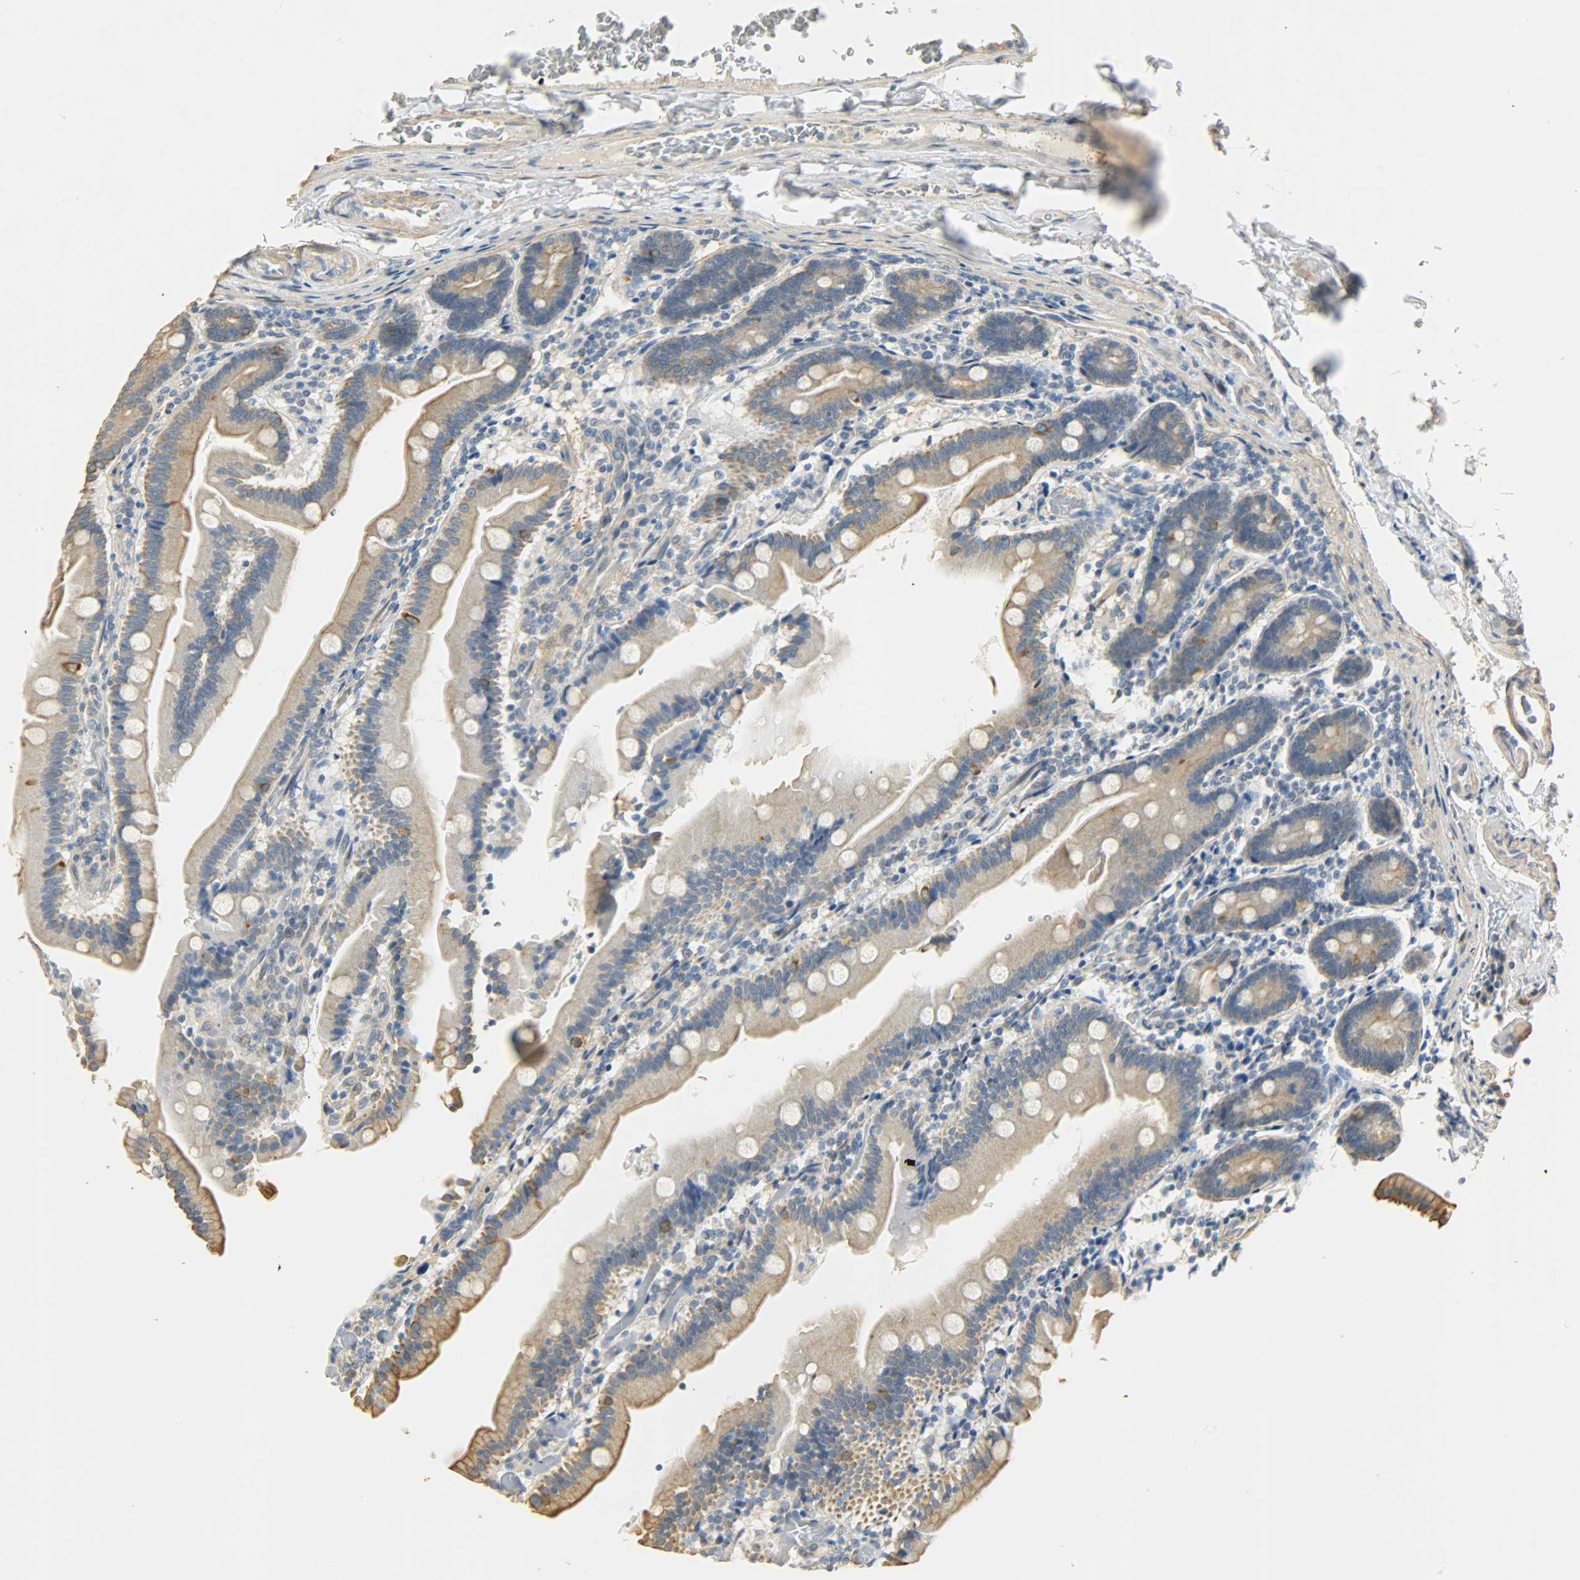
{"staining": {"intensity": "moderate", "quantity": ">75%", "location": "cytoplasmic/membranous"}, "tissue": "duodenum", "cell_type": "Glandular cells", "image_type": "normal", "snomed": [{"axis": "morphology", "description": "Normal tissue, NOS"}, {"axis": "topography", "description": "Duodenum"}], "caption": "A brown stain labels moderate cytoplasmic/membranous expression of a protein in glandular cells of normal duodenum.", "gene": "USP13", "patient": {"sex": "female", "age": 53}}